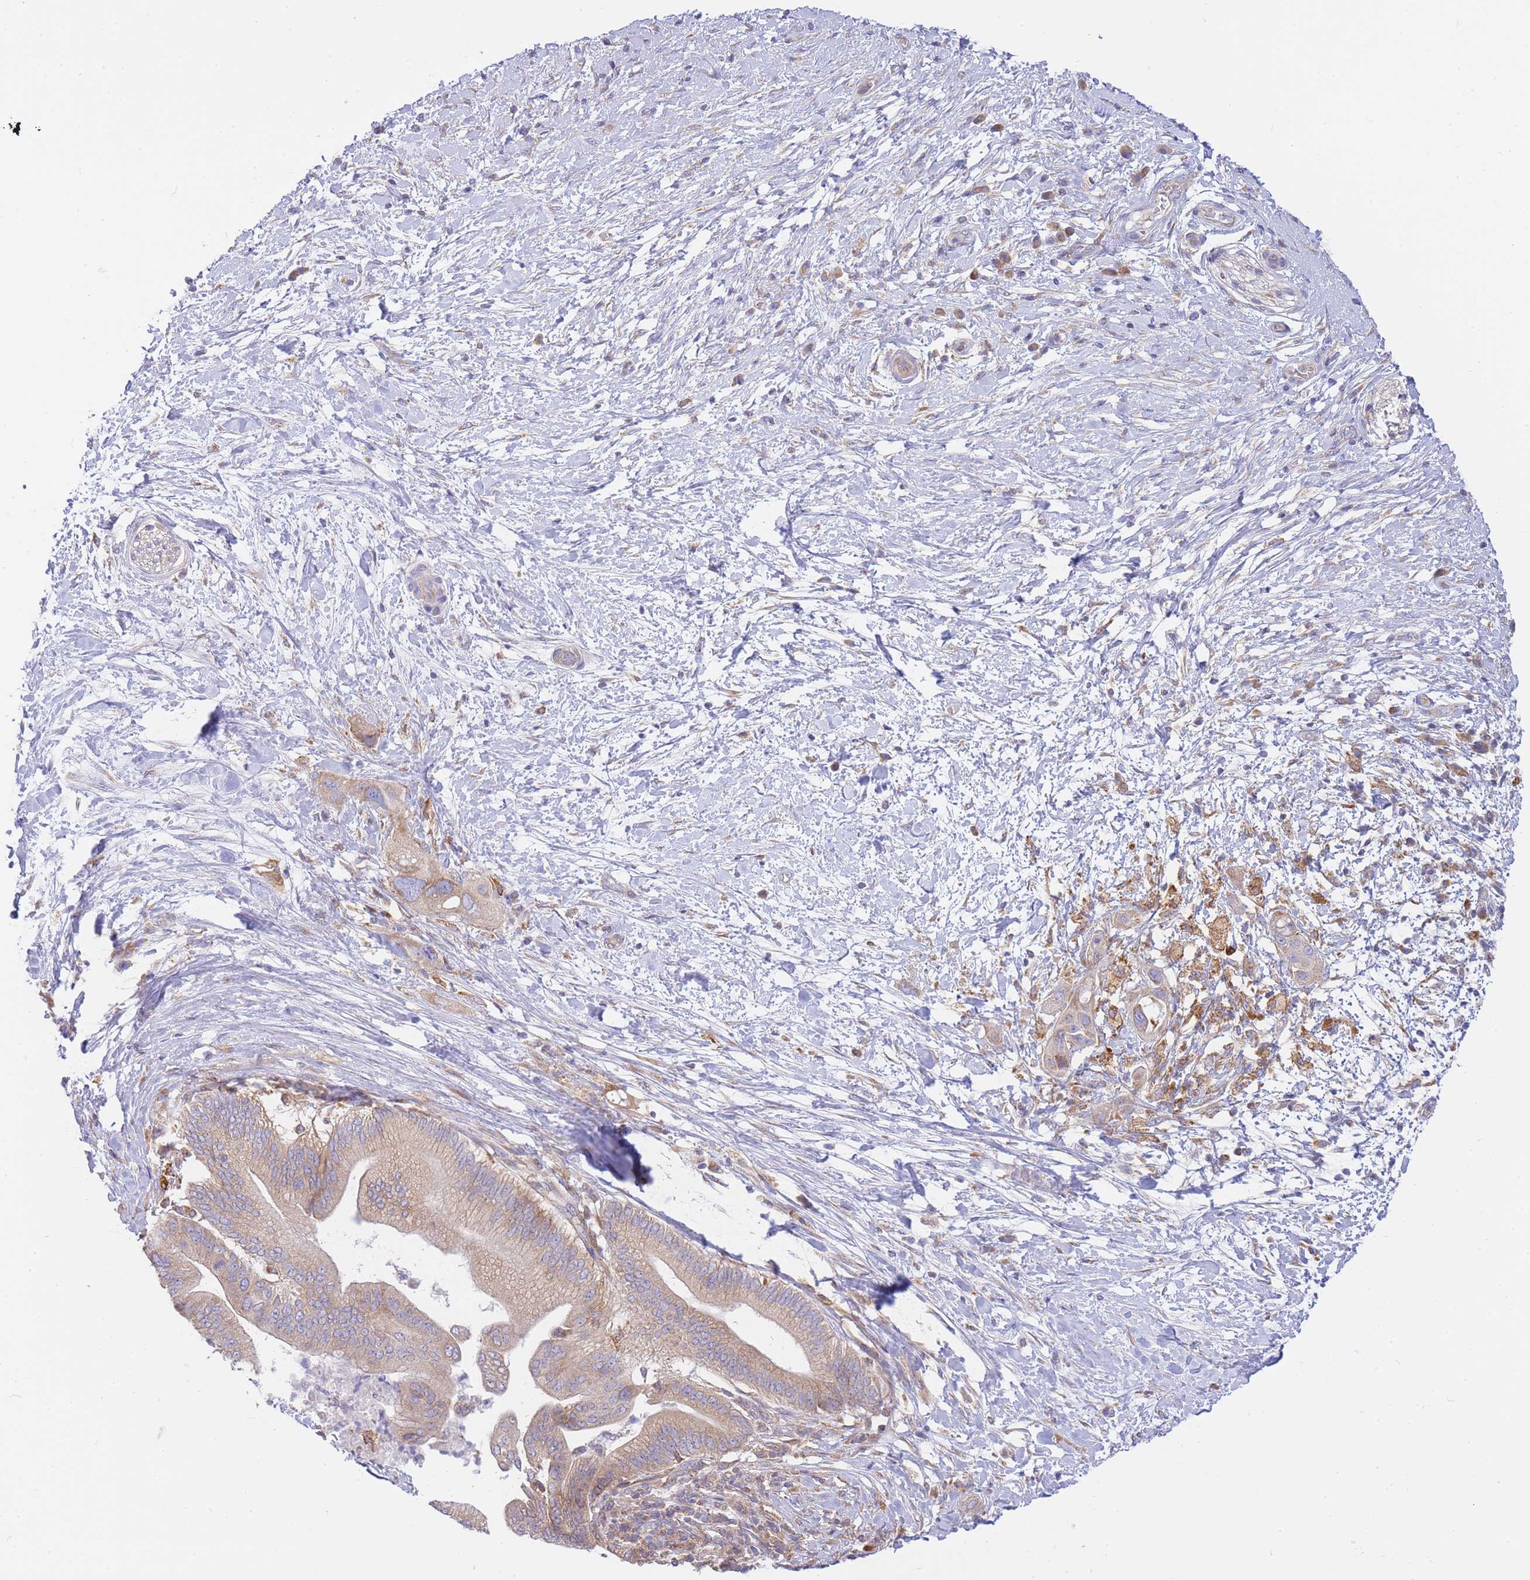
{"staining": {"intensity": "weak", "quantity": ">75%", "location": "cytoplasmic/membranous"}, "tissue": "pancreatic cancer", "cell_type": "Tumor cells", "image_type": "cancer", "snomed": [{"axis": "morphology", "description": "Adenocarcinoma, NOS"}, {"axis": "topography", "description": "Pancreas"}], "caption": "IHC photomicrograph of neoplastic tissue: pancreatic cancer stained using immunohistochemistry displays low levels of weak protein expression localized specifically in the cytoplasmic/membranous of tumor cells, appearing as a cytoplasmic/membranous brown color.", "gene": "SH2B2", "patient": {"sex": "male", "age": 68}}